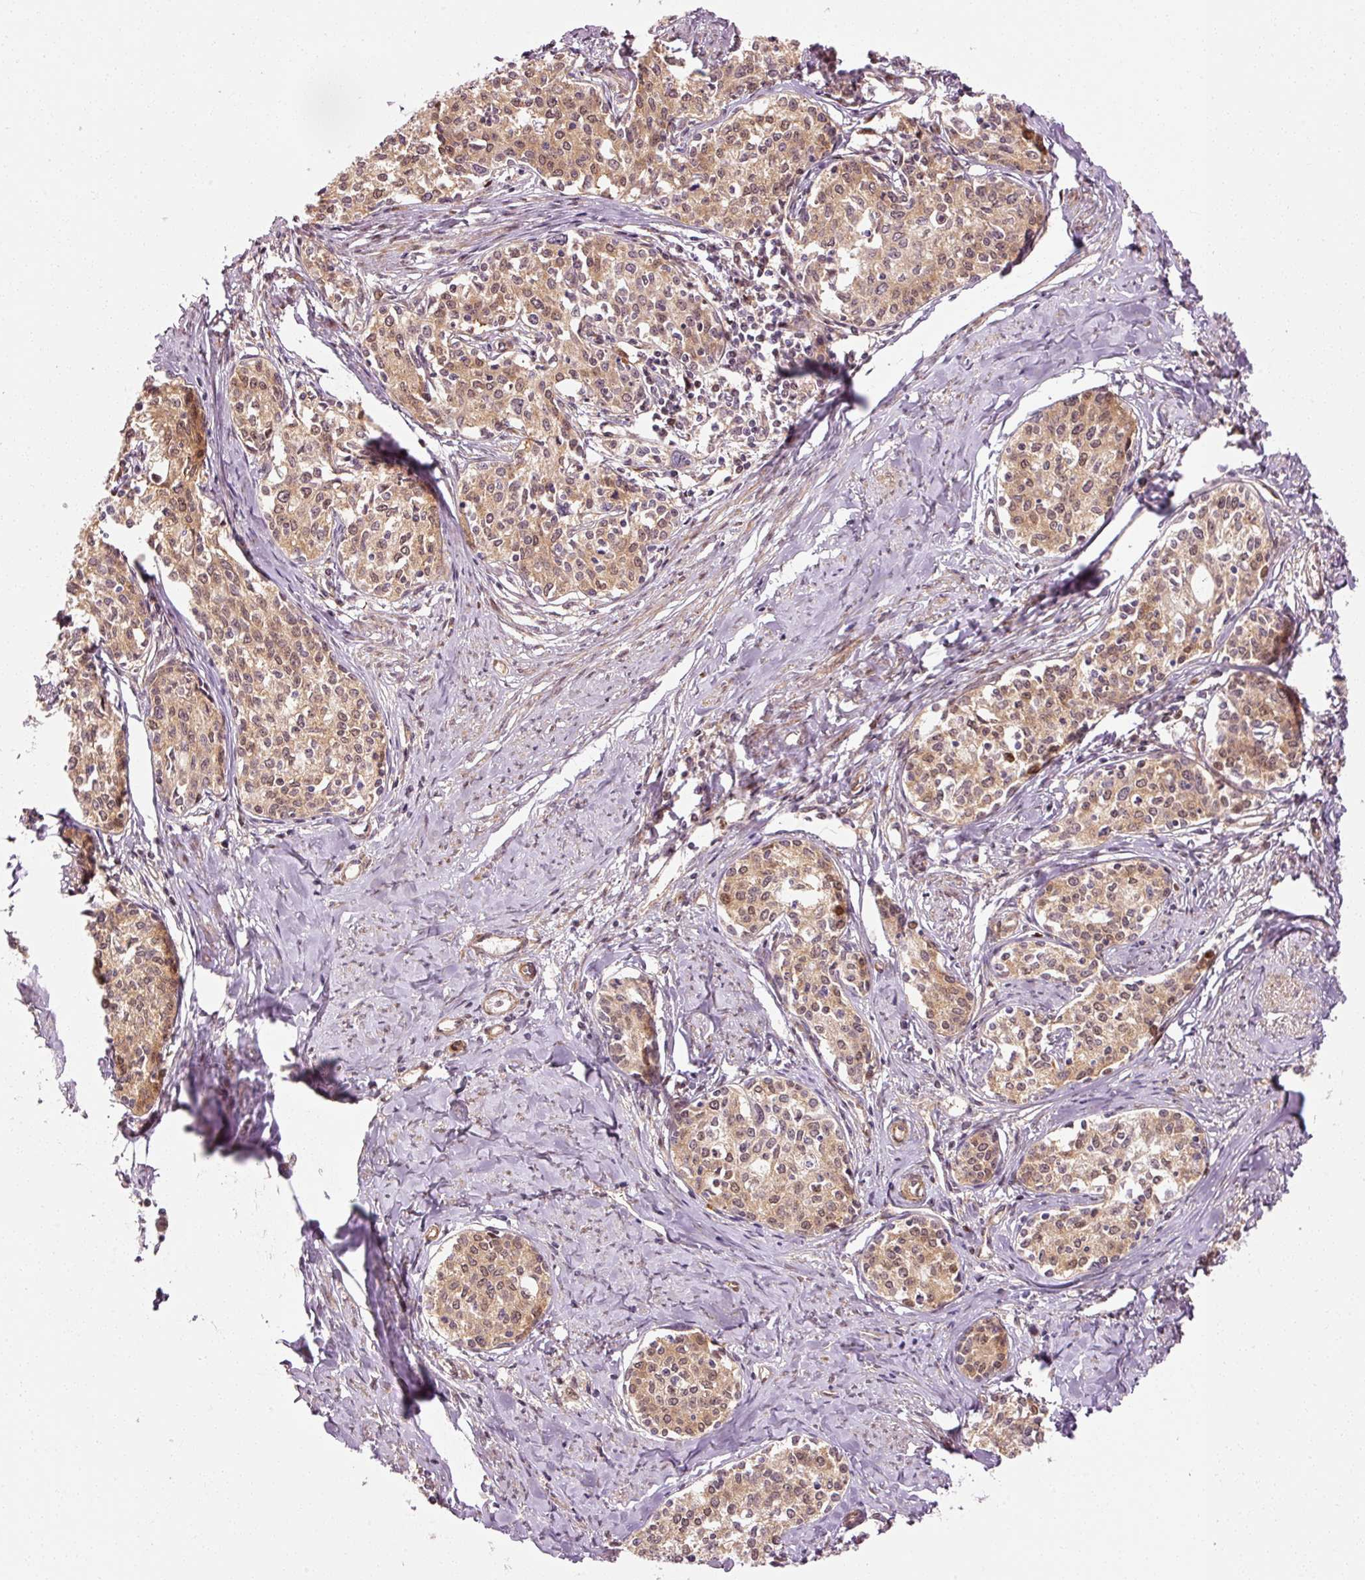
{"staining": {"intensity": "moderate", "quantity": ">75%", "location": "cytoplasmic/membranous,nuclear"}, "tissue": "cervical cancer", "cell_type": "Tumor cells", "image_type": "cancer", "snomed": [{"axis": "morphology", "description": "Squamous cell carcinoma, NOS"}, {"axis": "morphology", "description": "Adenocarcinoma, NOS"}, {"axis": "topography", "description": "Cervix"}], "caption": "A micrograph of human cervical cancer (squamous cell carcinoma) stained for a protein demonstrates moderate cytoplasmic/membranous and nuclear brown staining in tumor cells. The staining was performed using DAB (3,3'-diaminobenzidine) to visualize the protein expression in brown, while the nuclei were stained in blue with hematoxylin (Magnification: 20x).", "gene": "PPP1R14B", "patient": {"sex": "female", "age": 52}}